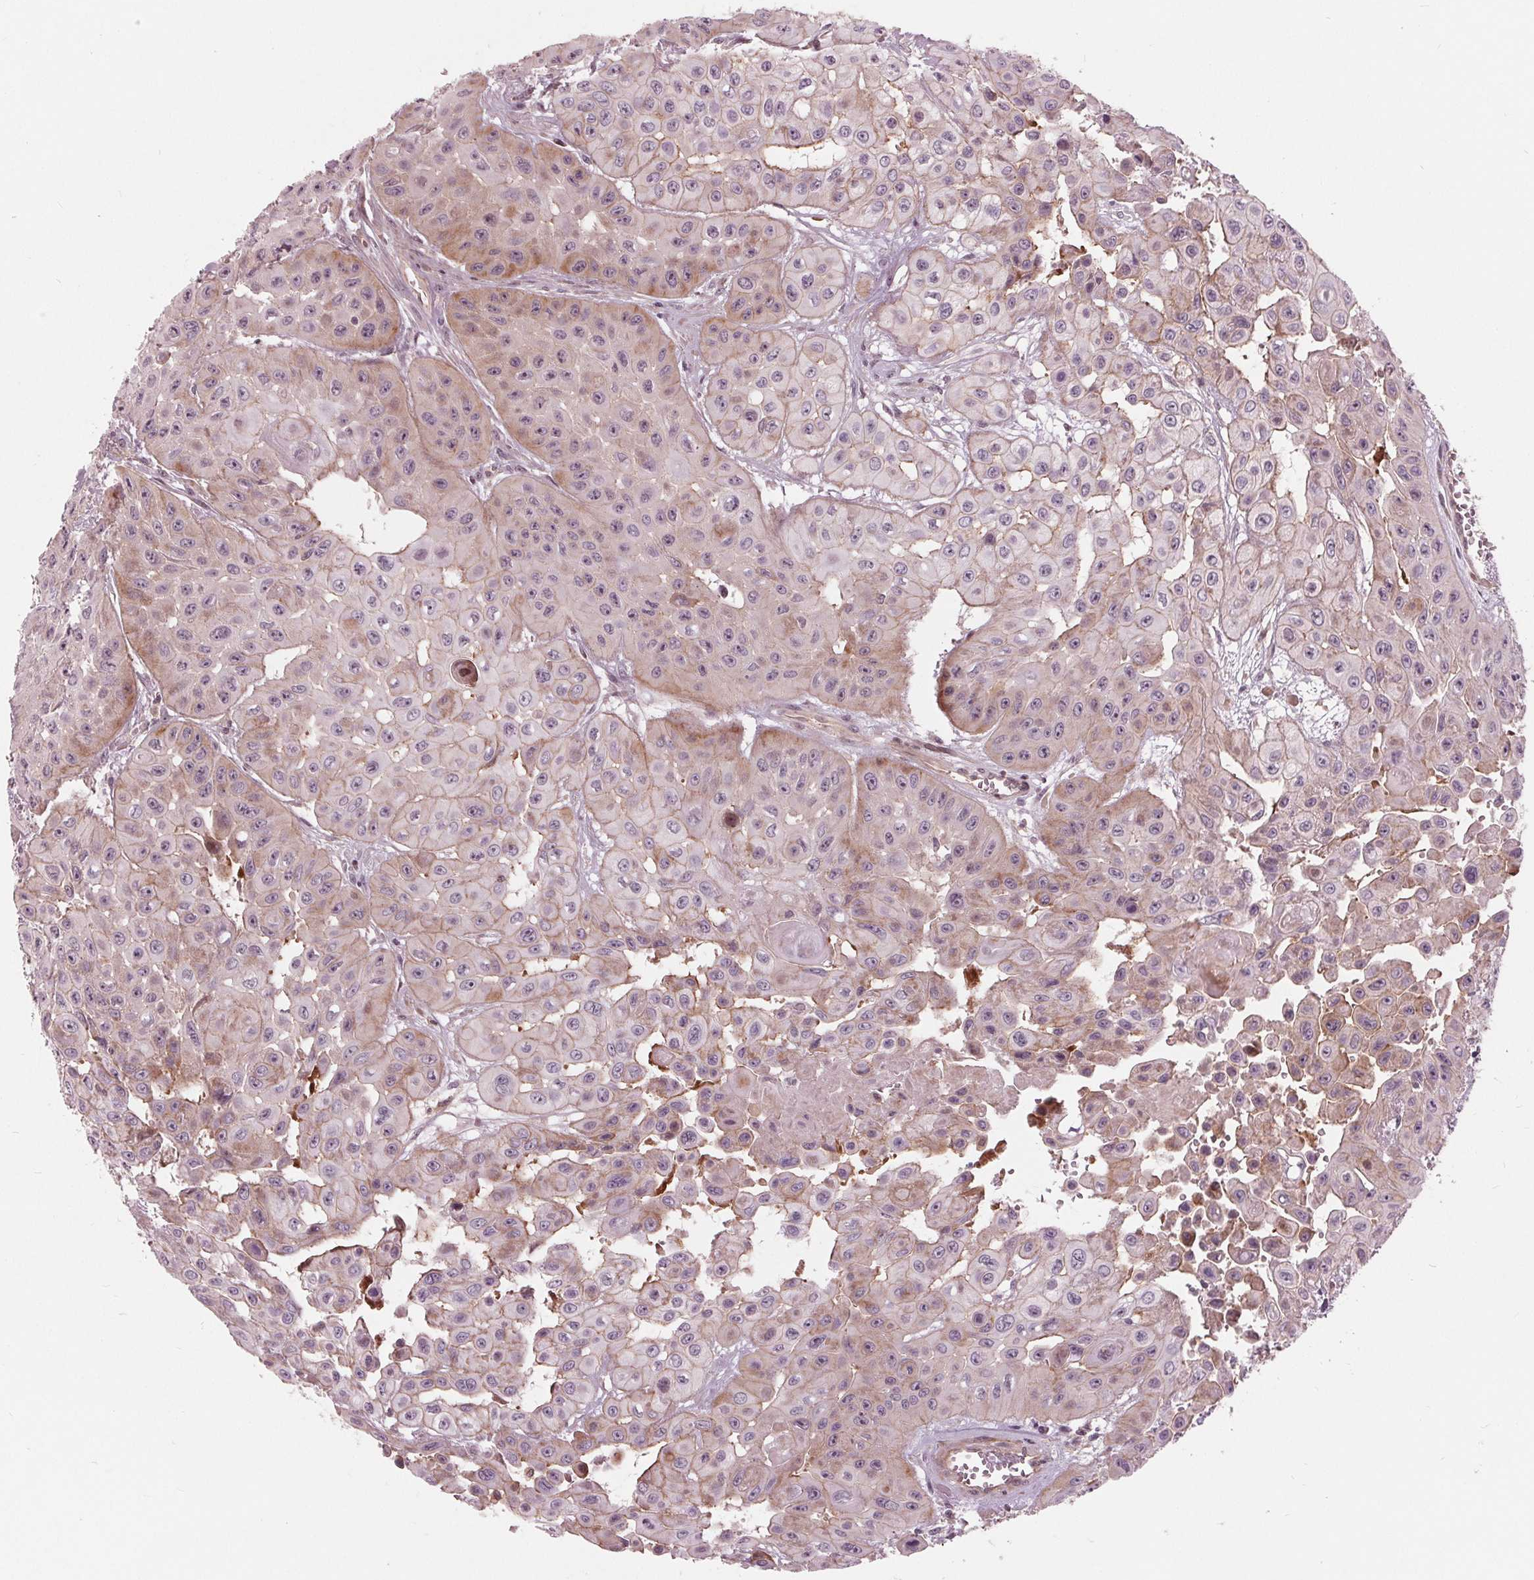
{"staining": {"intensity": "weak", "quantity": "25%-75%", "location": "cytoplasmic/membranous"}, "tissue": "head and neck cancer", "cell_type": "Tumor cells", "image_type": "cancer", "snomed": [{"axis": "morphology", "description": "Adenocarcinoma, NOS"}, {"axis": "topography", "description": "Head-Neck"}], "caption": "Protein expression analysis of adenocarcinoma (head and neck) demonstrates weak cytoplasmic/membranous staining in approximately 25%-75% of tumor cells. (DAB = brown stain, brightfield microscopy at high magnification).", "gene": "TXNIP", "patient": {"sex": "male", "age": 73}}